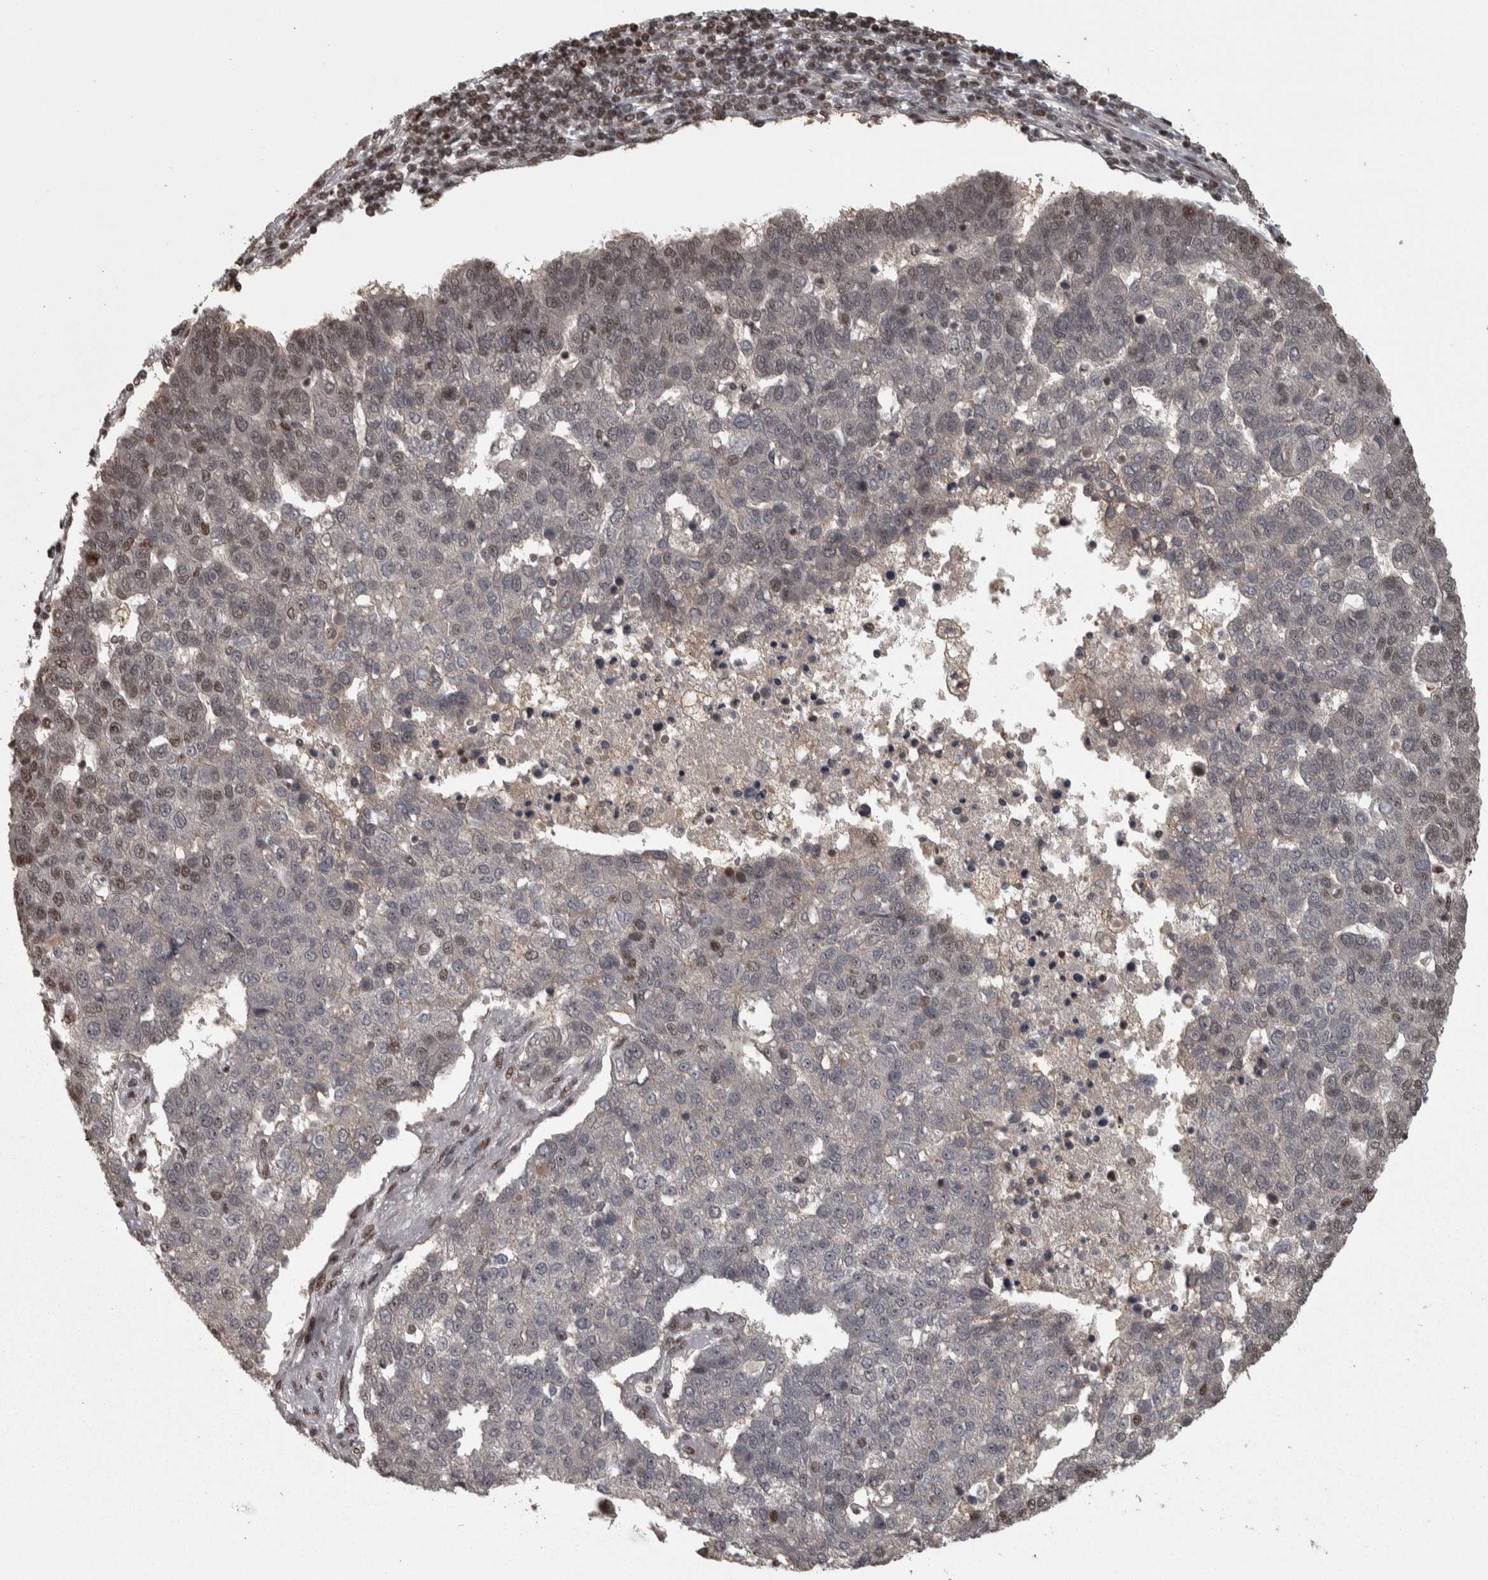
{"staining": {"intensity": "strong", "quantity": "<25%", "location": "nuclear"}, "tissue": "pancreatic cancer", "cell_type": "Tumor cells", "image_type": "cancer", "snomed": [{"axis": "morphology", "description": "Adenocarcinoma, NOS"}, {"axis": "topography", "description": "Pancreas"}], "caption": "Human pancreatic adenocarcinoma stained with a protein marker displays strong staining in tumor cells.", "gene": "ZFHX4", "patient": {"sex": "female", "age": 61}}